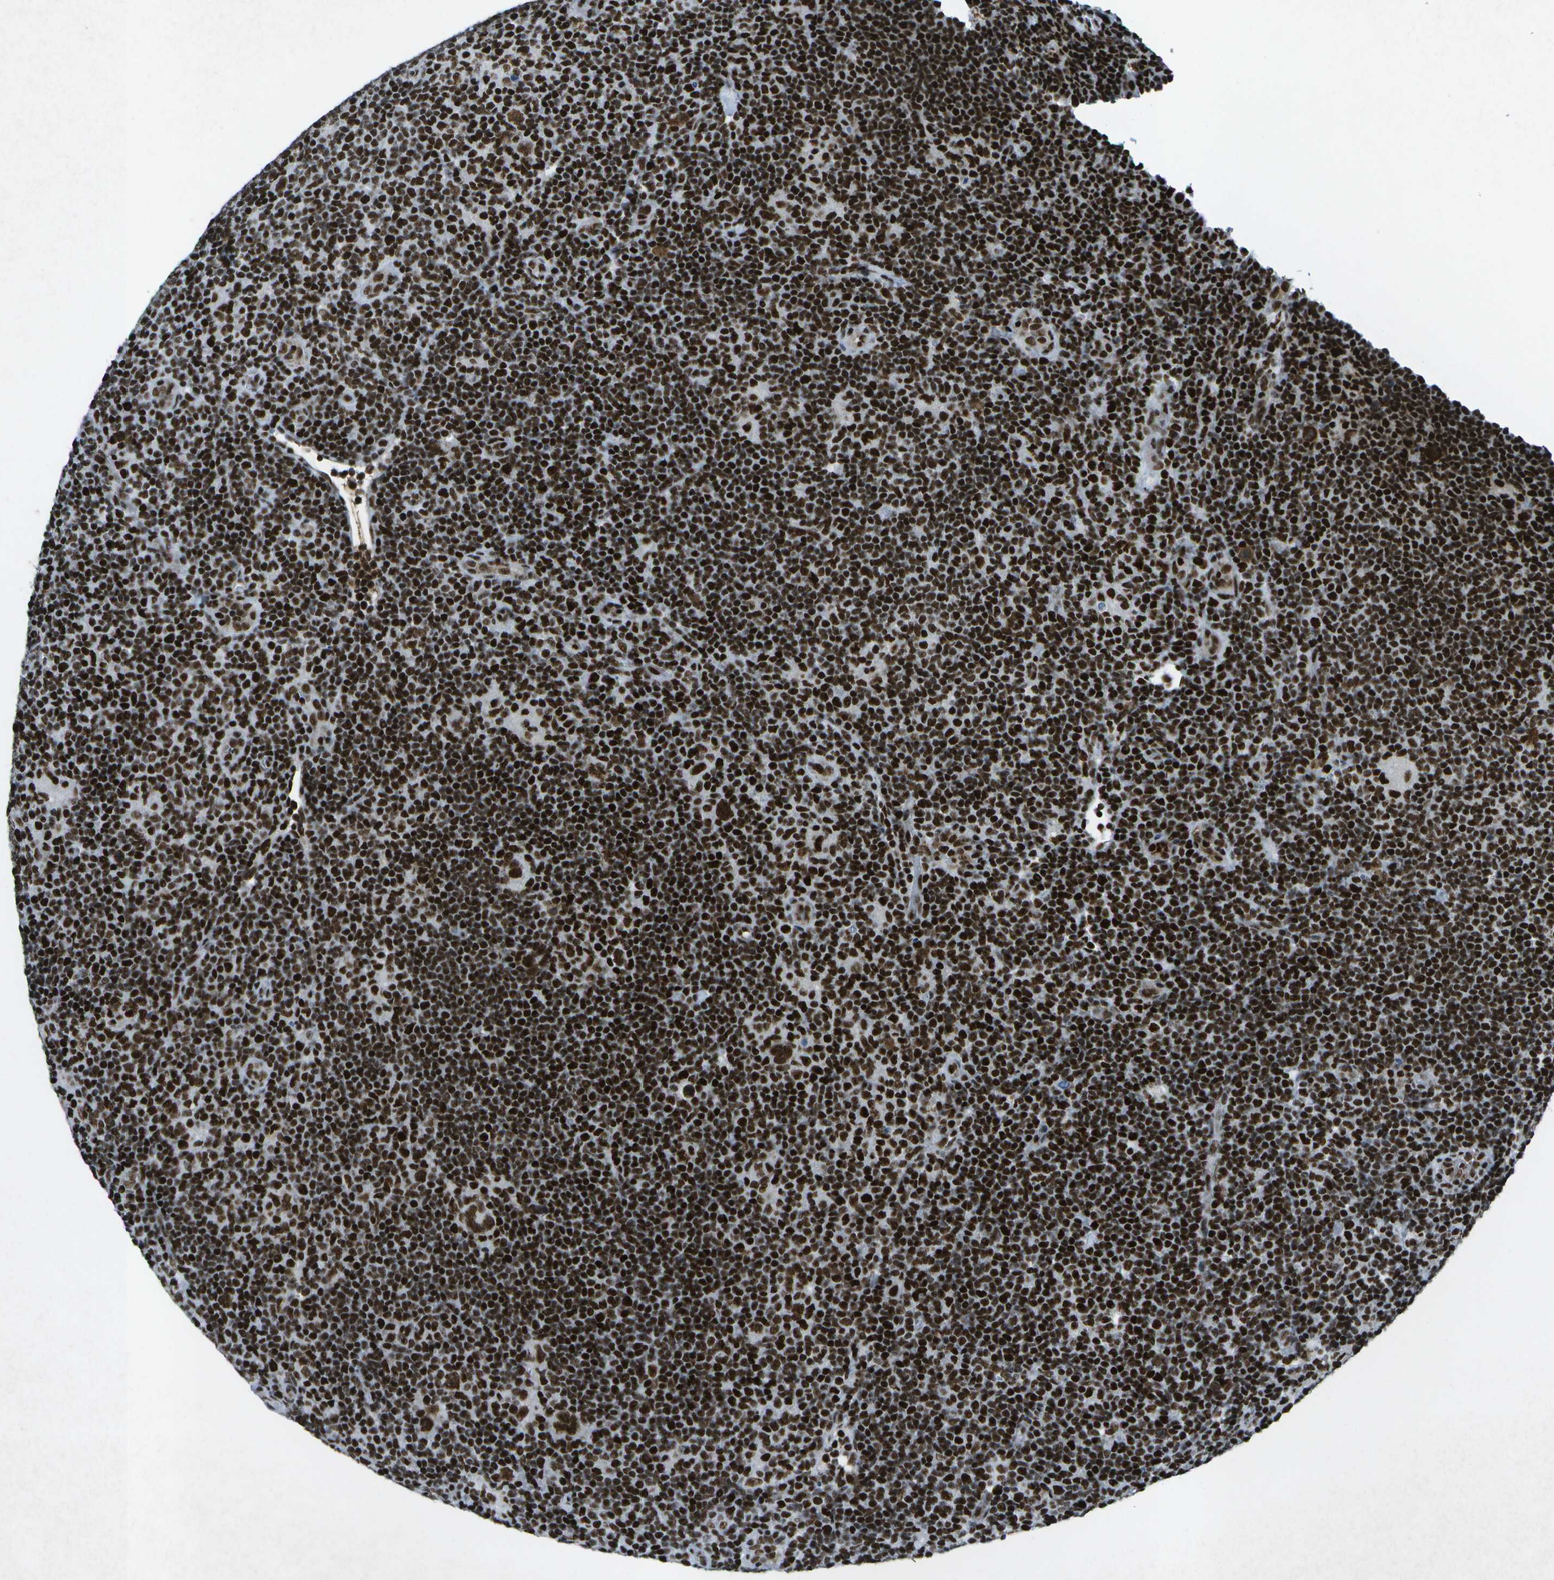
{"staining": {"intensity": "strong", "quantity": ">75%", "location": "nuclear"}, "tissue": "lymphoma", "cell_type": "Tumor cells", "image_type": "cancer", "snomed": [{"axis": "morphology", "description": "Hodgkin's disease, NOS"}, {"axis": "topography", "description": "Lymph node"}], "caption": "IHC (DAB) staining of Hodgkin's disease shows strong nuclear protein expression in about >75% of tumor cells.", "gene": "MTA2", "patient": {"sex": "female", "age": 57}}